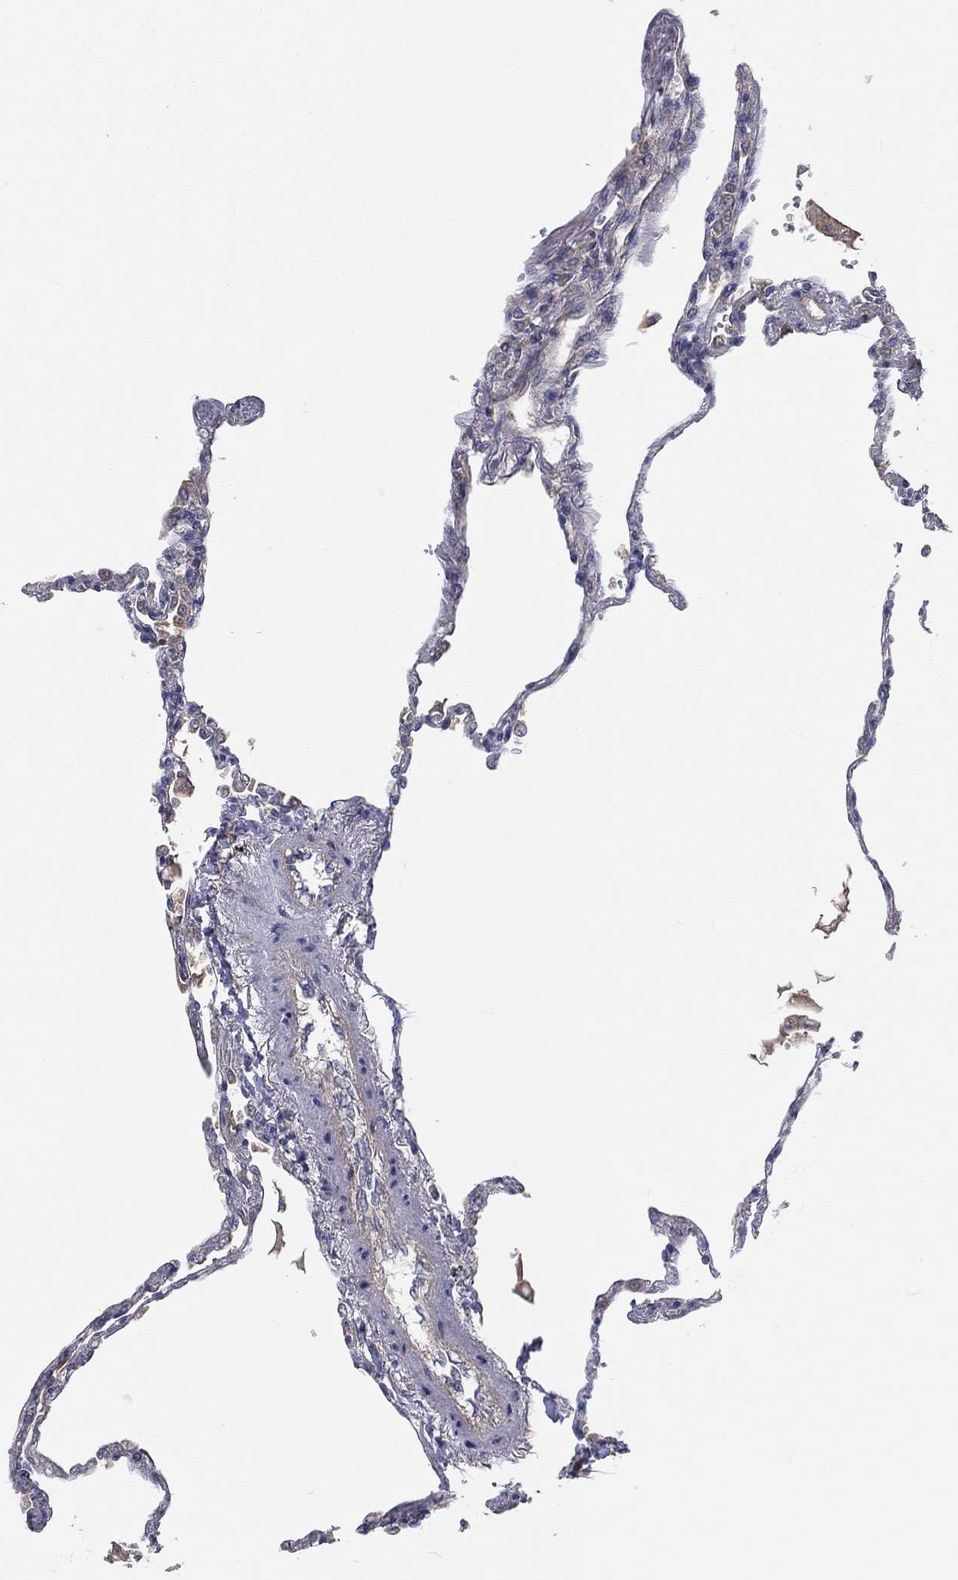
{"staining": {"intensity": "moderate", "quantity": "<25%", "location": "cytoplasmic/membranous"}, "tissue": "lung", "cell_type": "Alveolar cells", "image_type": "normal", "snomed": [{"axis": "morphology", "description": "Normal tissue, NOS"}, {"axis": "topography", "description": "Lung"}], "caption": "This is an image of immunohistochemistry staining of normal lung, which shows moderate expression in the cytoplasmic/membranous of alveolar cells.", "gene": "EIF2B5", "patient": {"sex": "male", "age": 78}}